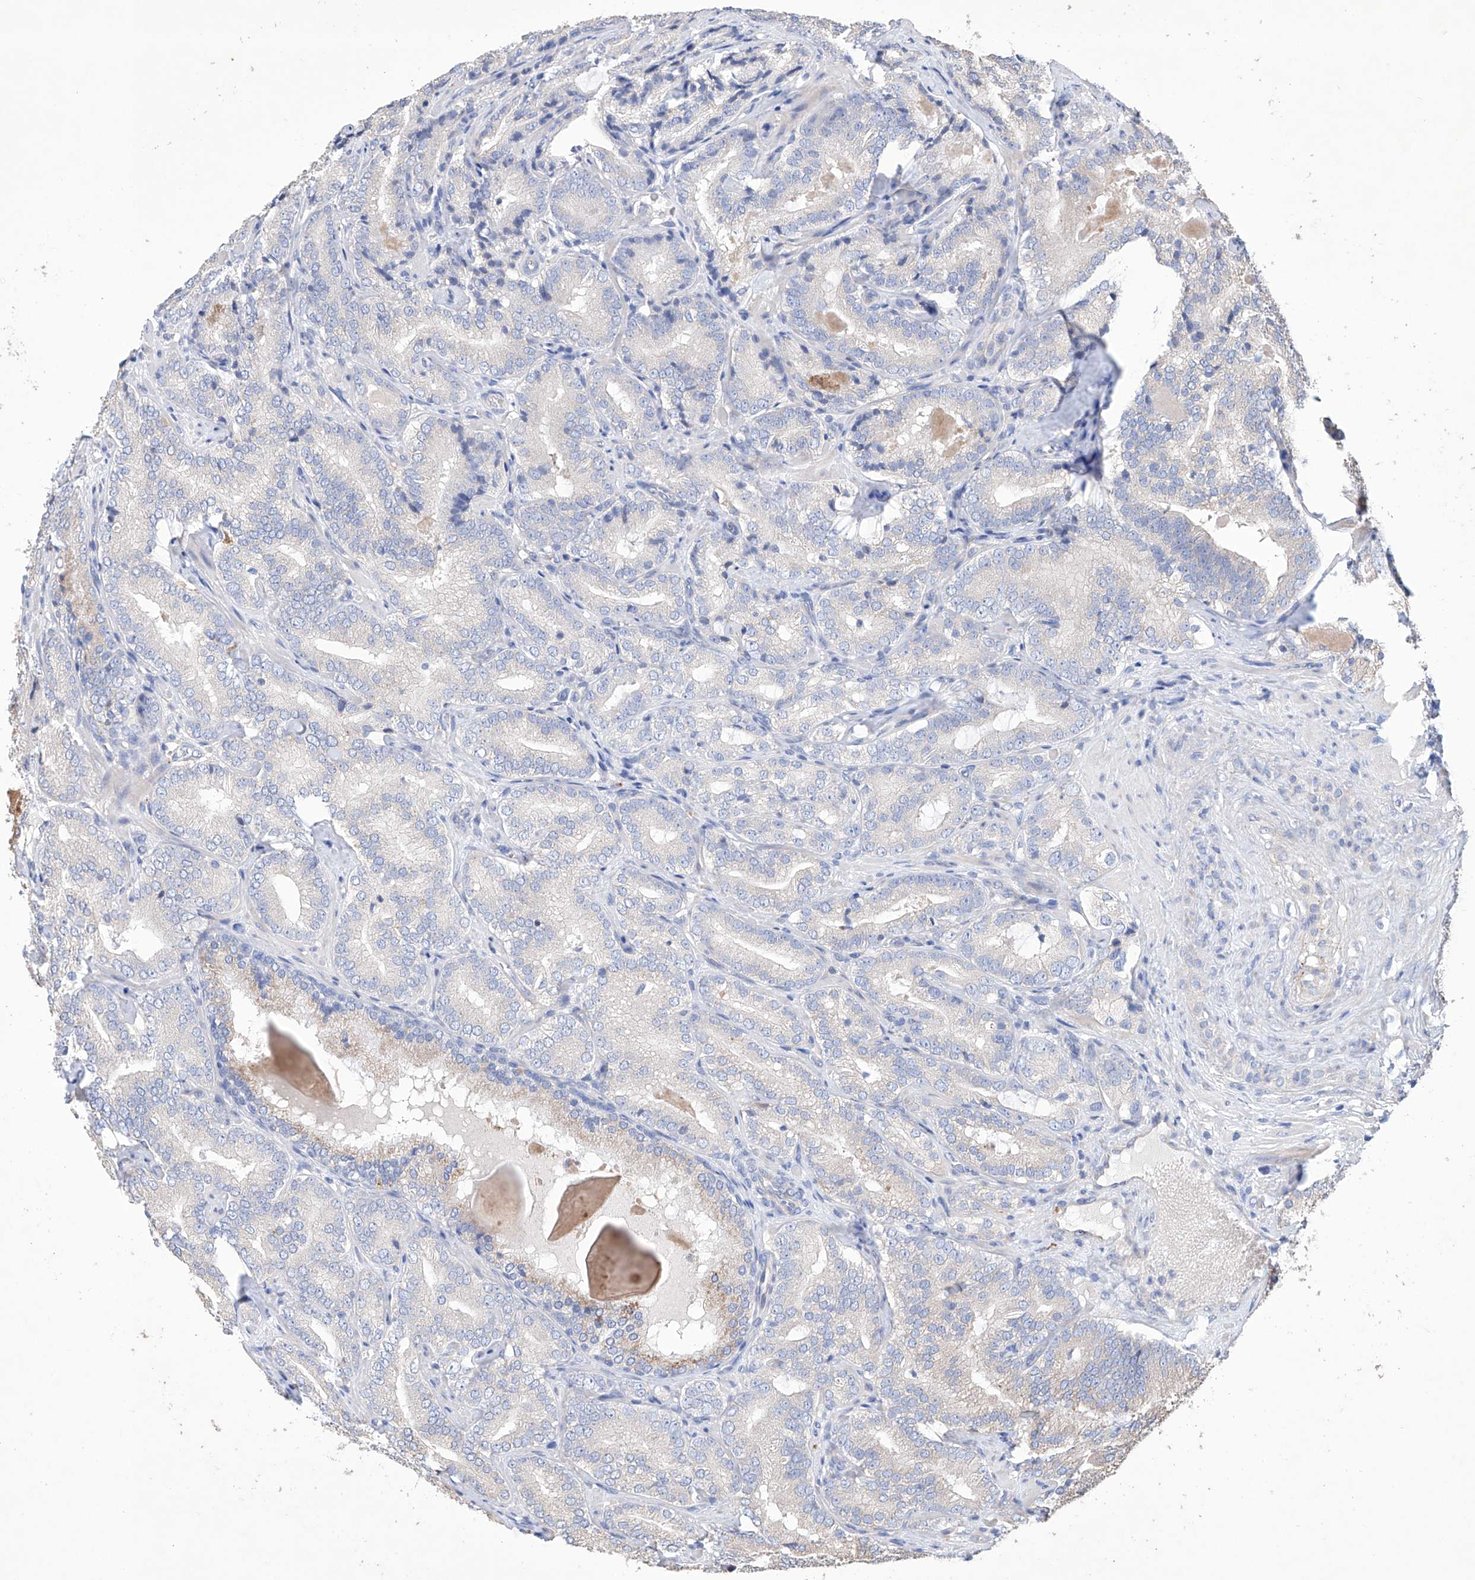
{"staining": {"intensity": "negative", "quantity": "none", "location": "none"}, "tissue": "prostate cancer", "cell_type": "Tumor cells", "image_type": "cancer", "snomed": [{"axis": "morphology", "description": "Adenocarcinoma, High grade"}, {"axis": "topography", "description": "Prostate"}], "caption": "Immunohistochemistry (IHC) photomicrograph of neoplastic tissue: prostate cancer (adenocarcinoma (high-grade)) stained with DAB (3,3'-diaminobenzidine) shows no significant protein expression in tumor cells. (Stains: DAB immunohistochemistry with hematoxylin counter stain, Microscopy: brightfield microscopy at high magnification).", "gene": "AFG1L", "patient": {"sex": "male", "age": 57}}